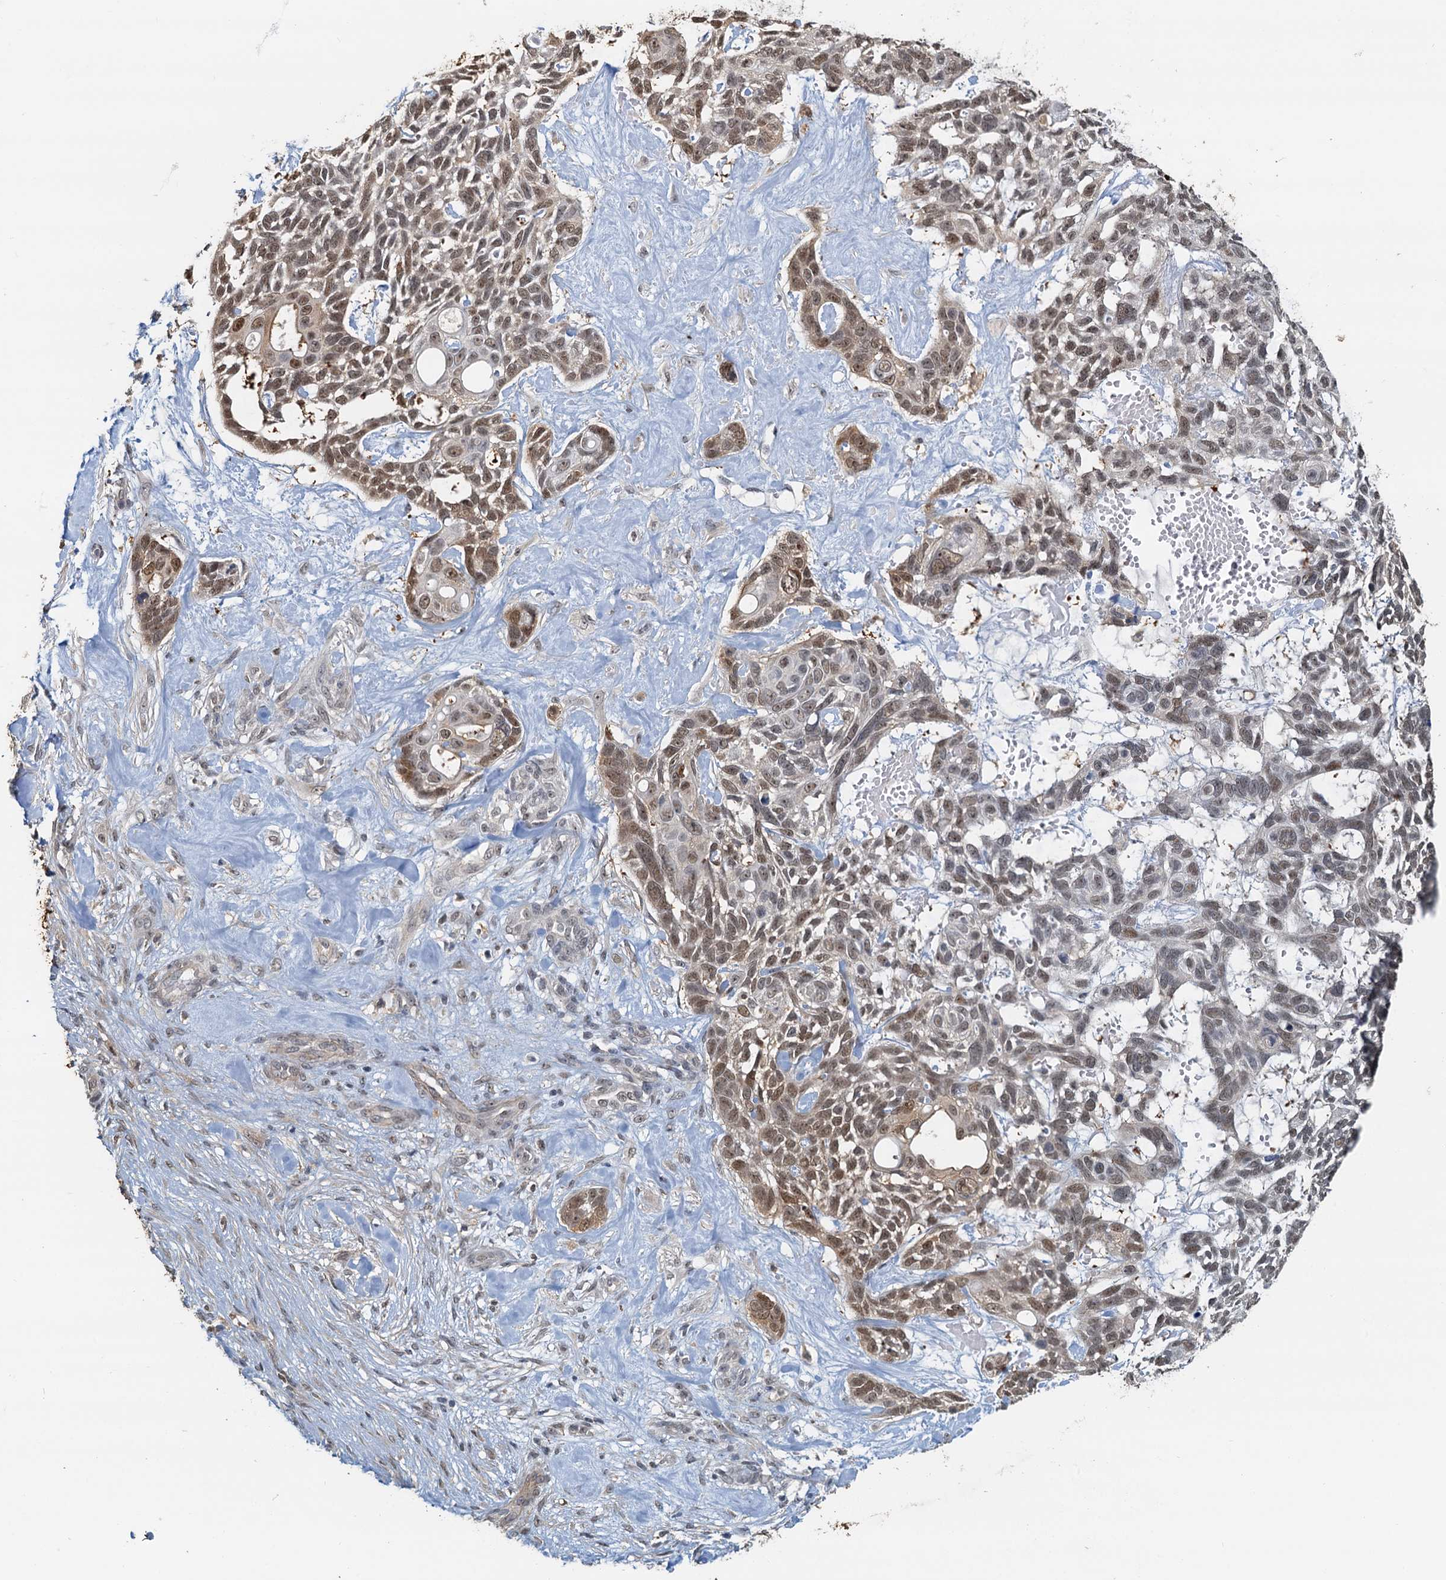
{"staining": {"intensity": "moderate", "quantity": ">75%", "location": "nuclear"}, "tissue": "skin cancer", "cell_type": "Tumor cells", "image_type": "cancer", "snomed": [{"axis": "morphology", "description": "Basal cell carcinoma"}, {"axis": "topography", "description": "Skin"}], "caption": "The micrograph demonstrates immunohistochemical staining of skin cancer (basal cell carcinoma). There is moderate nuclear expression is identified in approximately >75% of tumor cells.", "gene": "SPINDOC", "patient": {"sex": "male", "age": 88}}